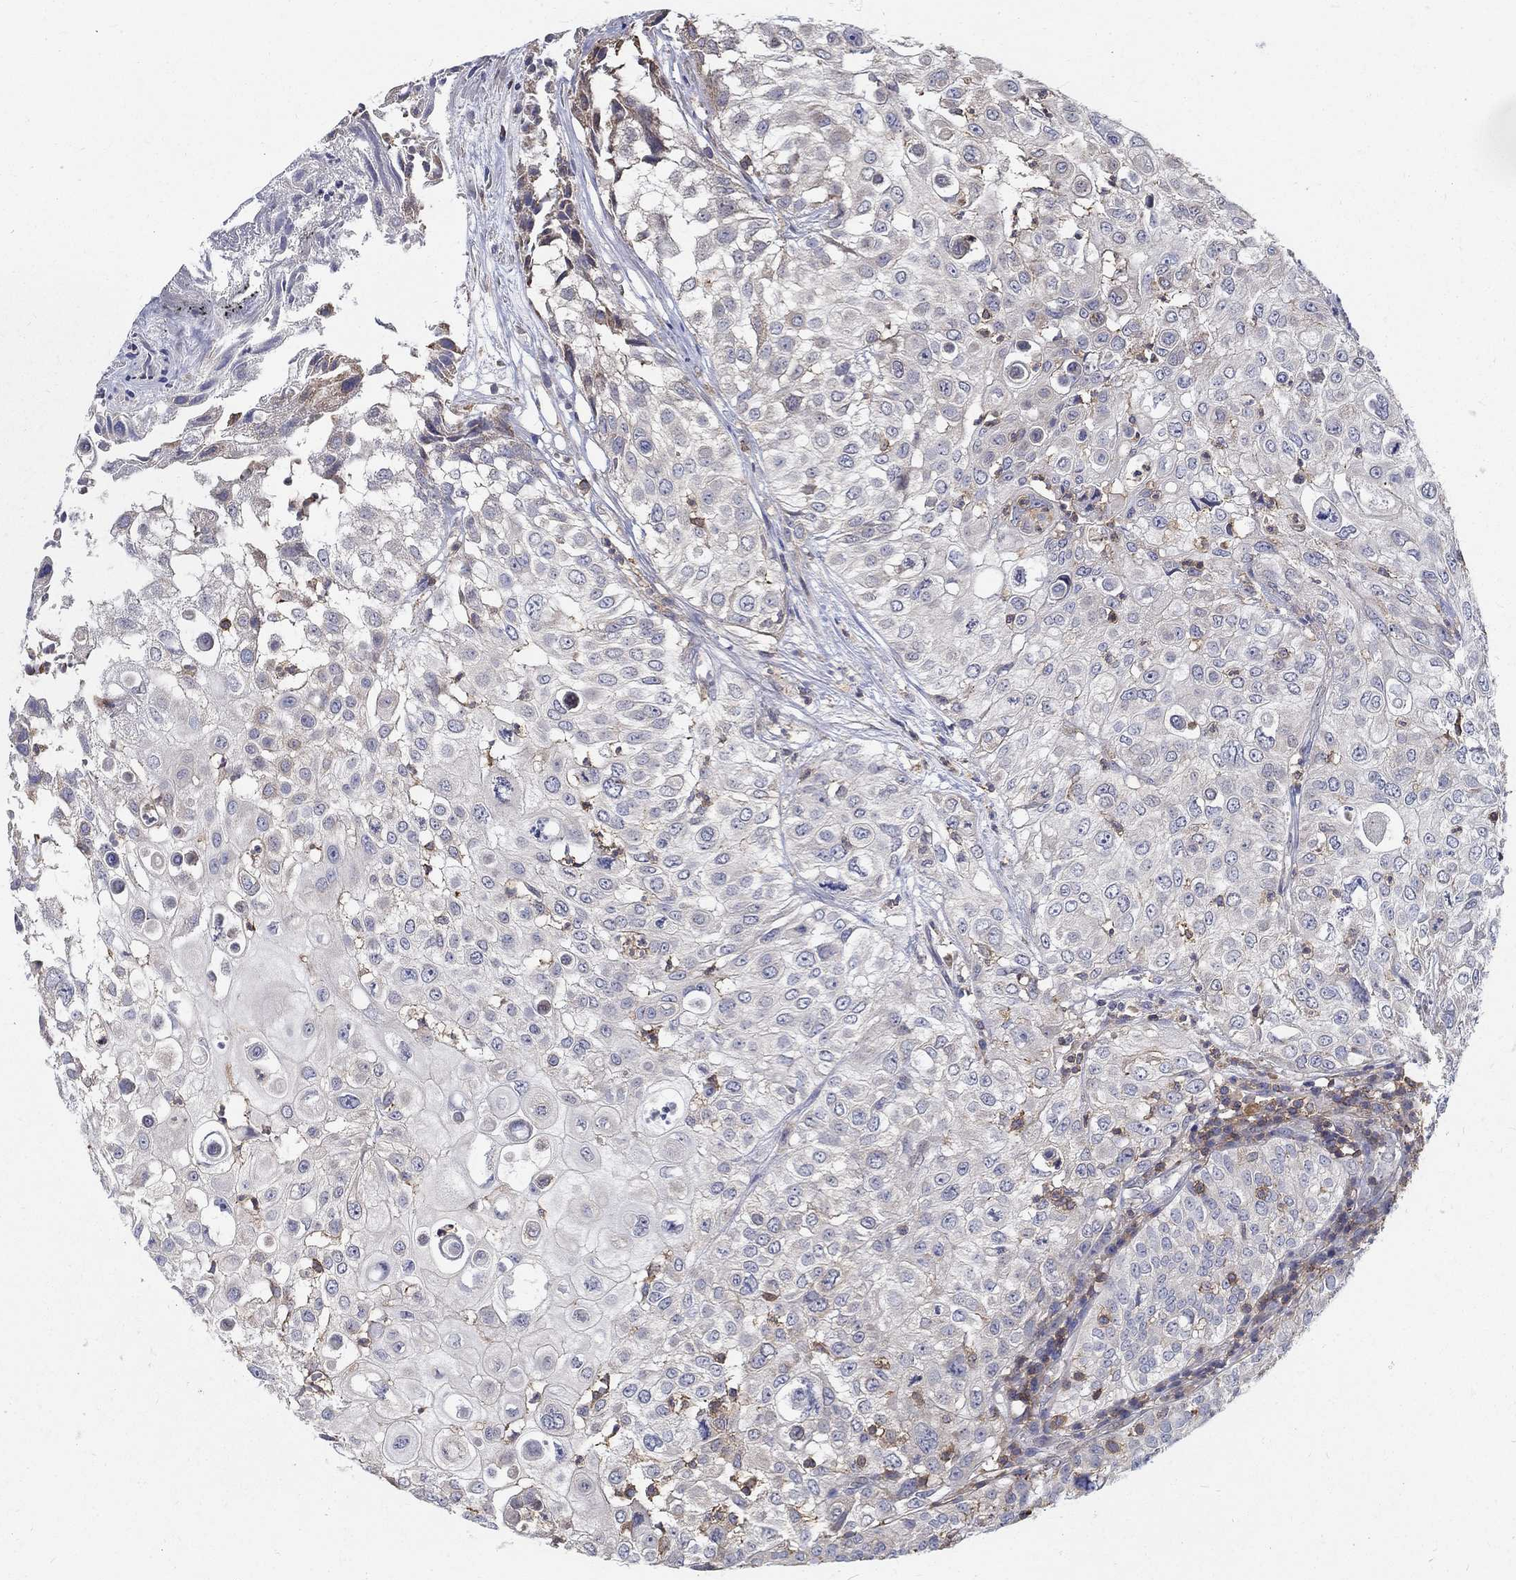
{"staining": {"intensity": "negative", "quantity": "none", "location": "none"}, "tissue": "urothelial cancer", "cell_type": "Tumor cells", "image_type": "cancer", "snomed": [{"axis": "morphology", "description": "Urothelial carcinoma, High grade"}, {"axis": "topography", "description": "Urinary bladder"}], "caption": "Tumor cells show no significant expression in urothelial cancer.", "gene": "AGAP2", "patient": {"sex": "female", "age": 79}}